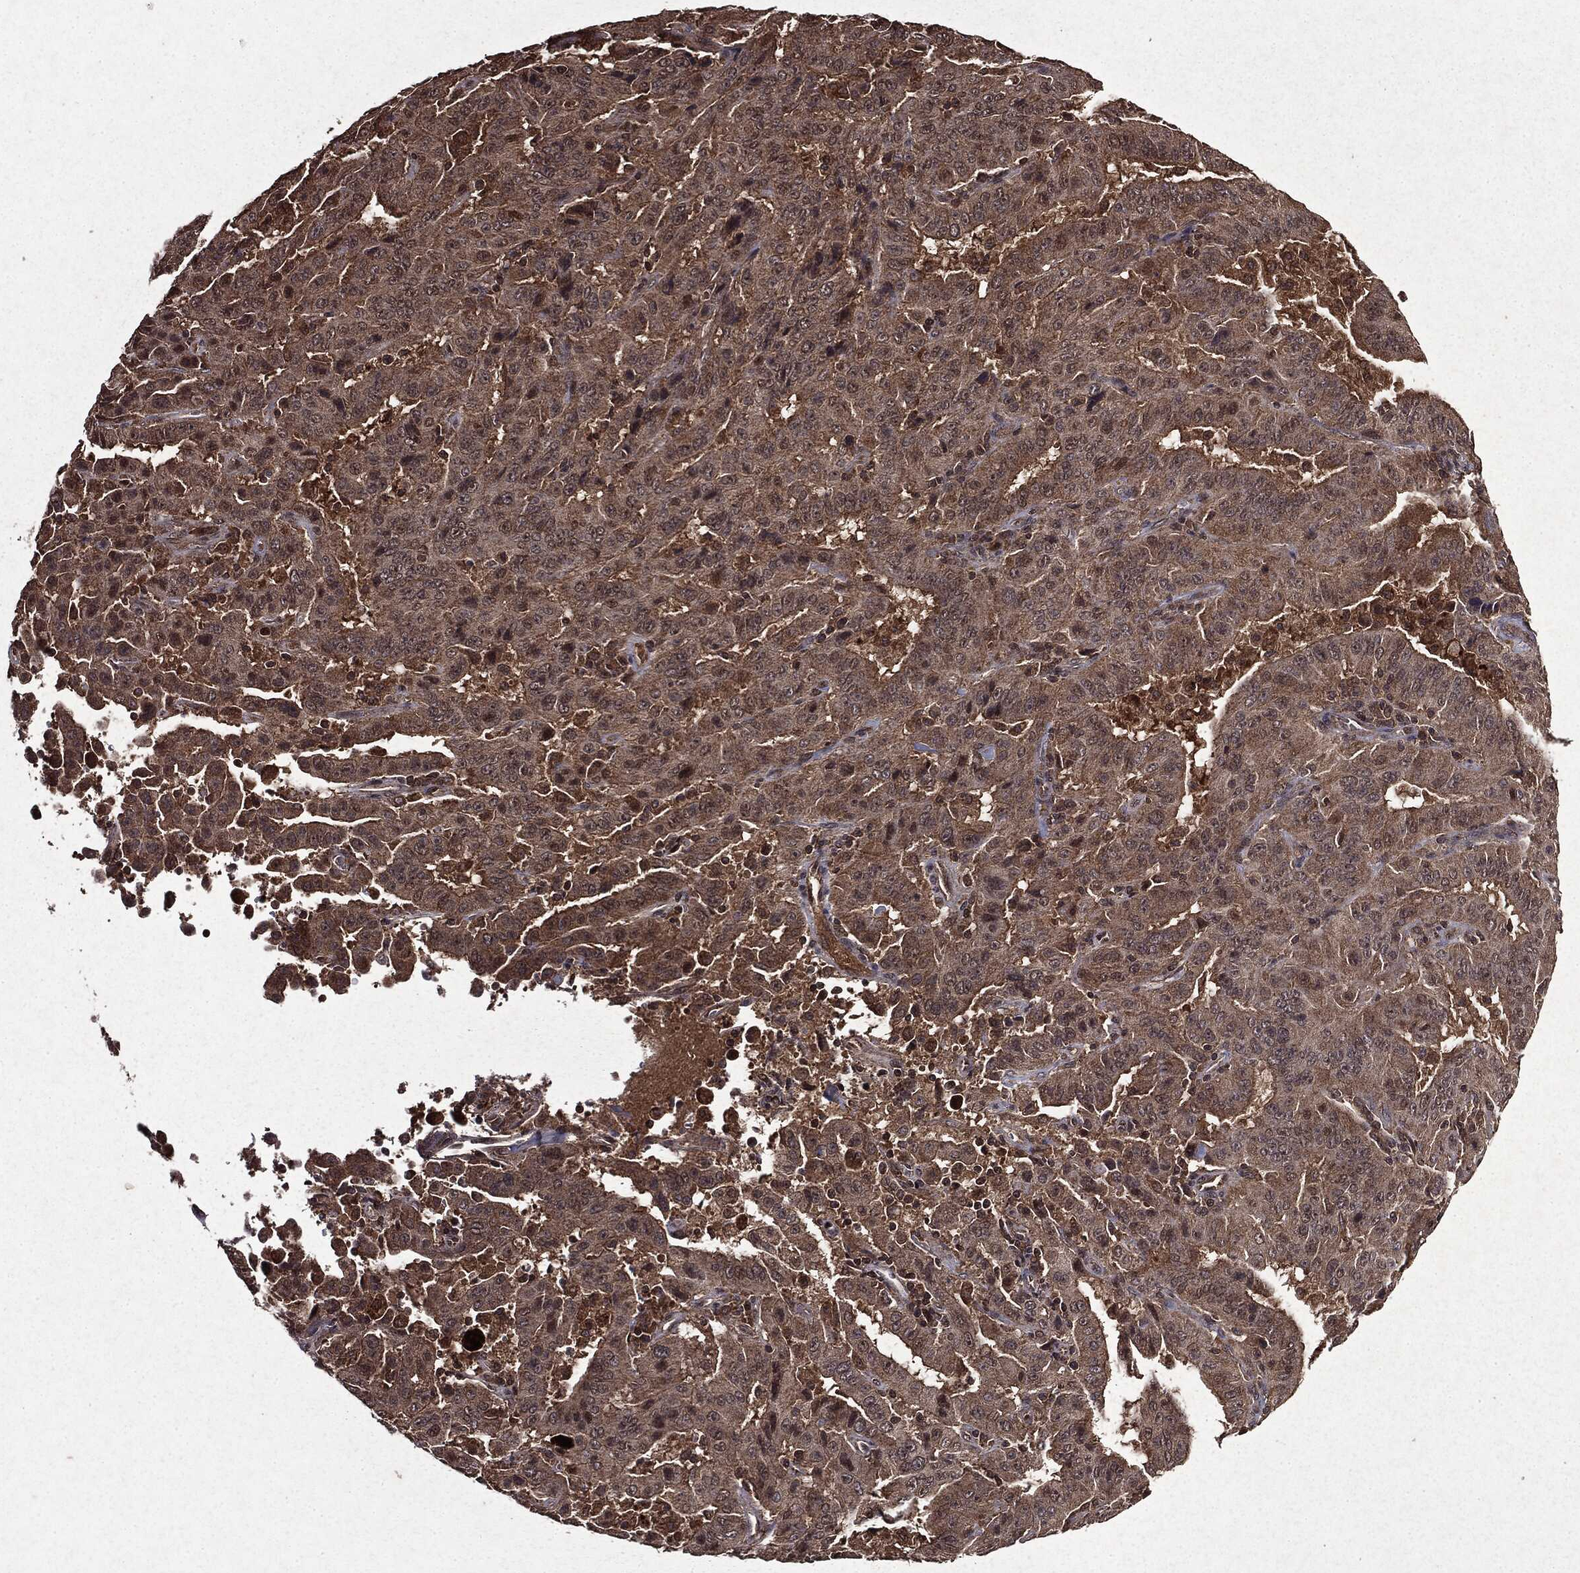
{"staining": {"intensity": "weak", "quantity": "25%-75%", "location": "cytoplasmic/membranous"}, "tissue": "pancreatic cancer", "cell_type": "Tumor cells", "image_type": "cancer", "snomed": [{"axis": "morphology", "description": "Adenocarcinoma, NOS"}, {"axis": "topography", "description": "Pancreas"}], "caption": "Pancreatic cancer stained with a brown dye exhibits weak cytoplasmic/membranous positive staining in approximately 25%-75% of tumor cells.", "gene": "MTOR", "patient": {"sex": "male", "age": 63}}